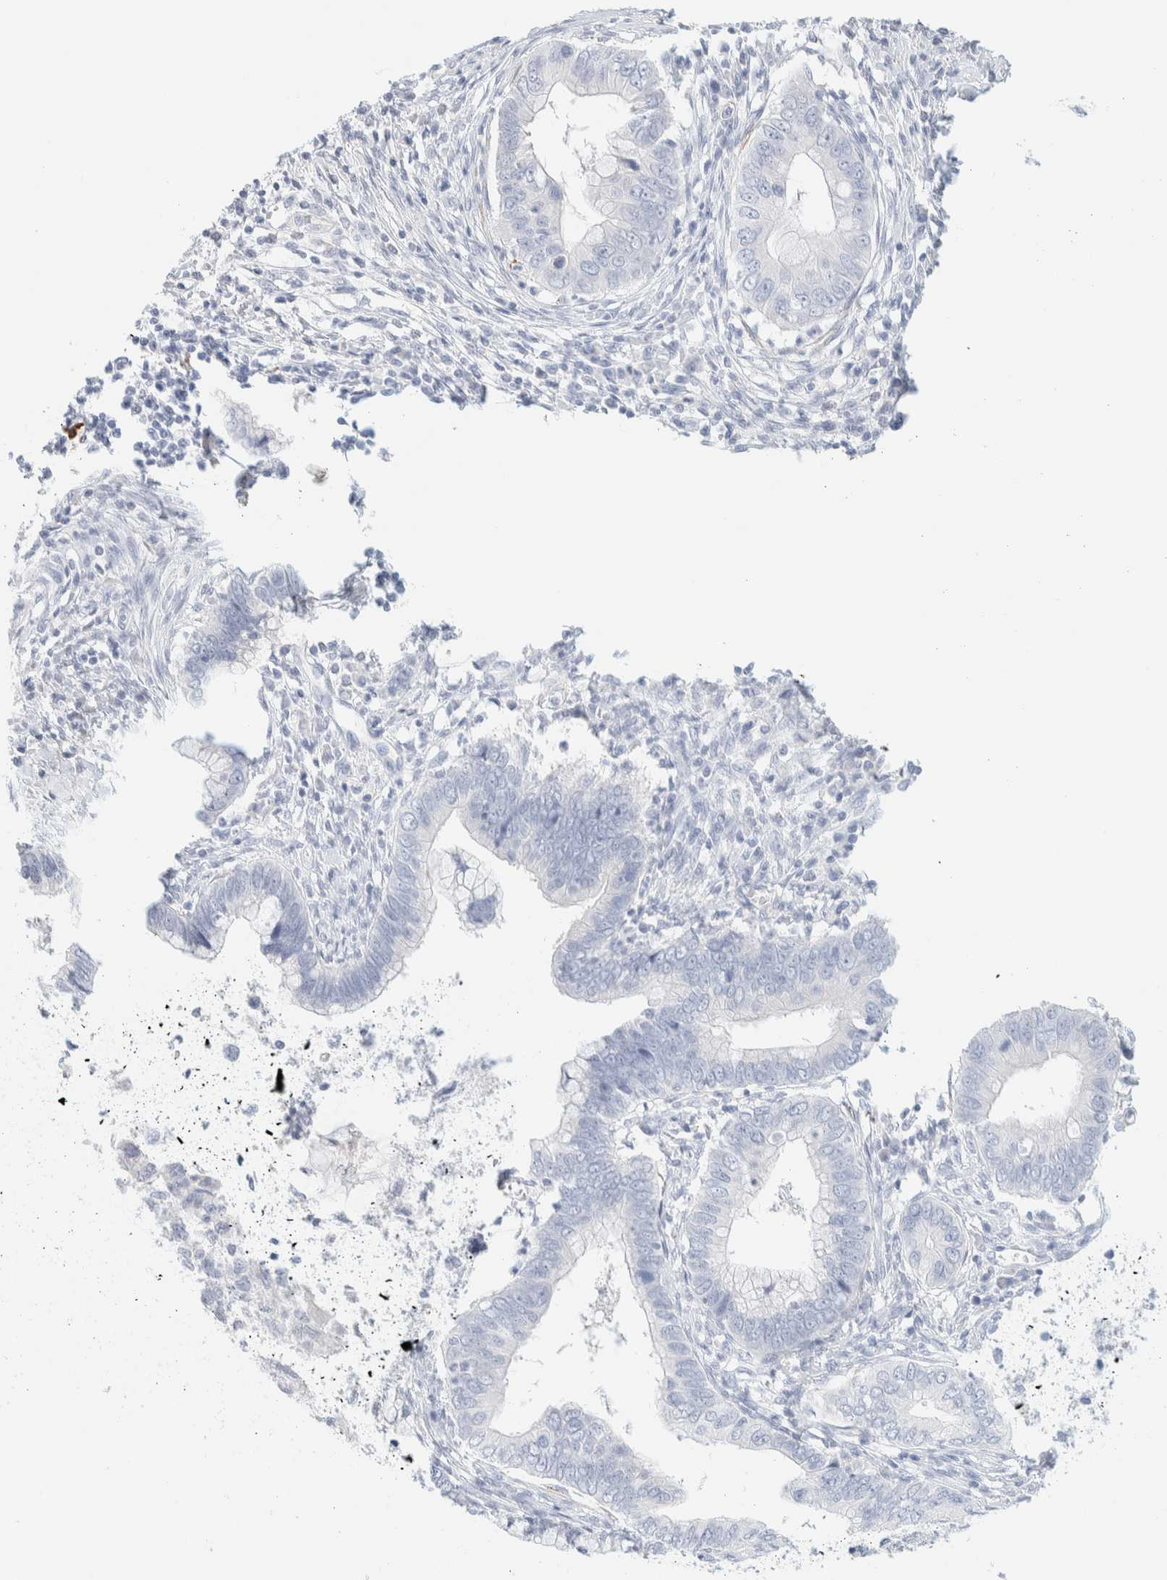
{"staining": {"intensity": "negative", "quantity": "none", "location": "none"}, "tissue": "cervical cancer", "cell_type": "Tumor cells", "image_type": "cancer", "snomed": [{"axis": "morphology", "description": "Adenocarcinoma, NOS"}, {"axis": "topography", "description": "Cervix"}], "caption": "A micrograph of human cervical adenocarcinoma is negative for staining in tumor cells.", "gene": "AFMID", "patient": {"sex": "female", "age": 44}}